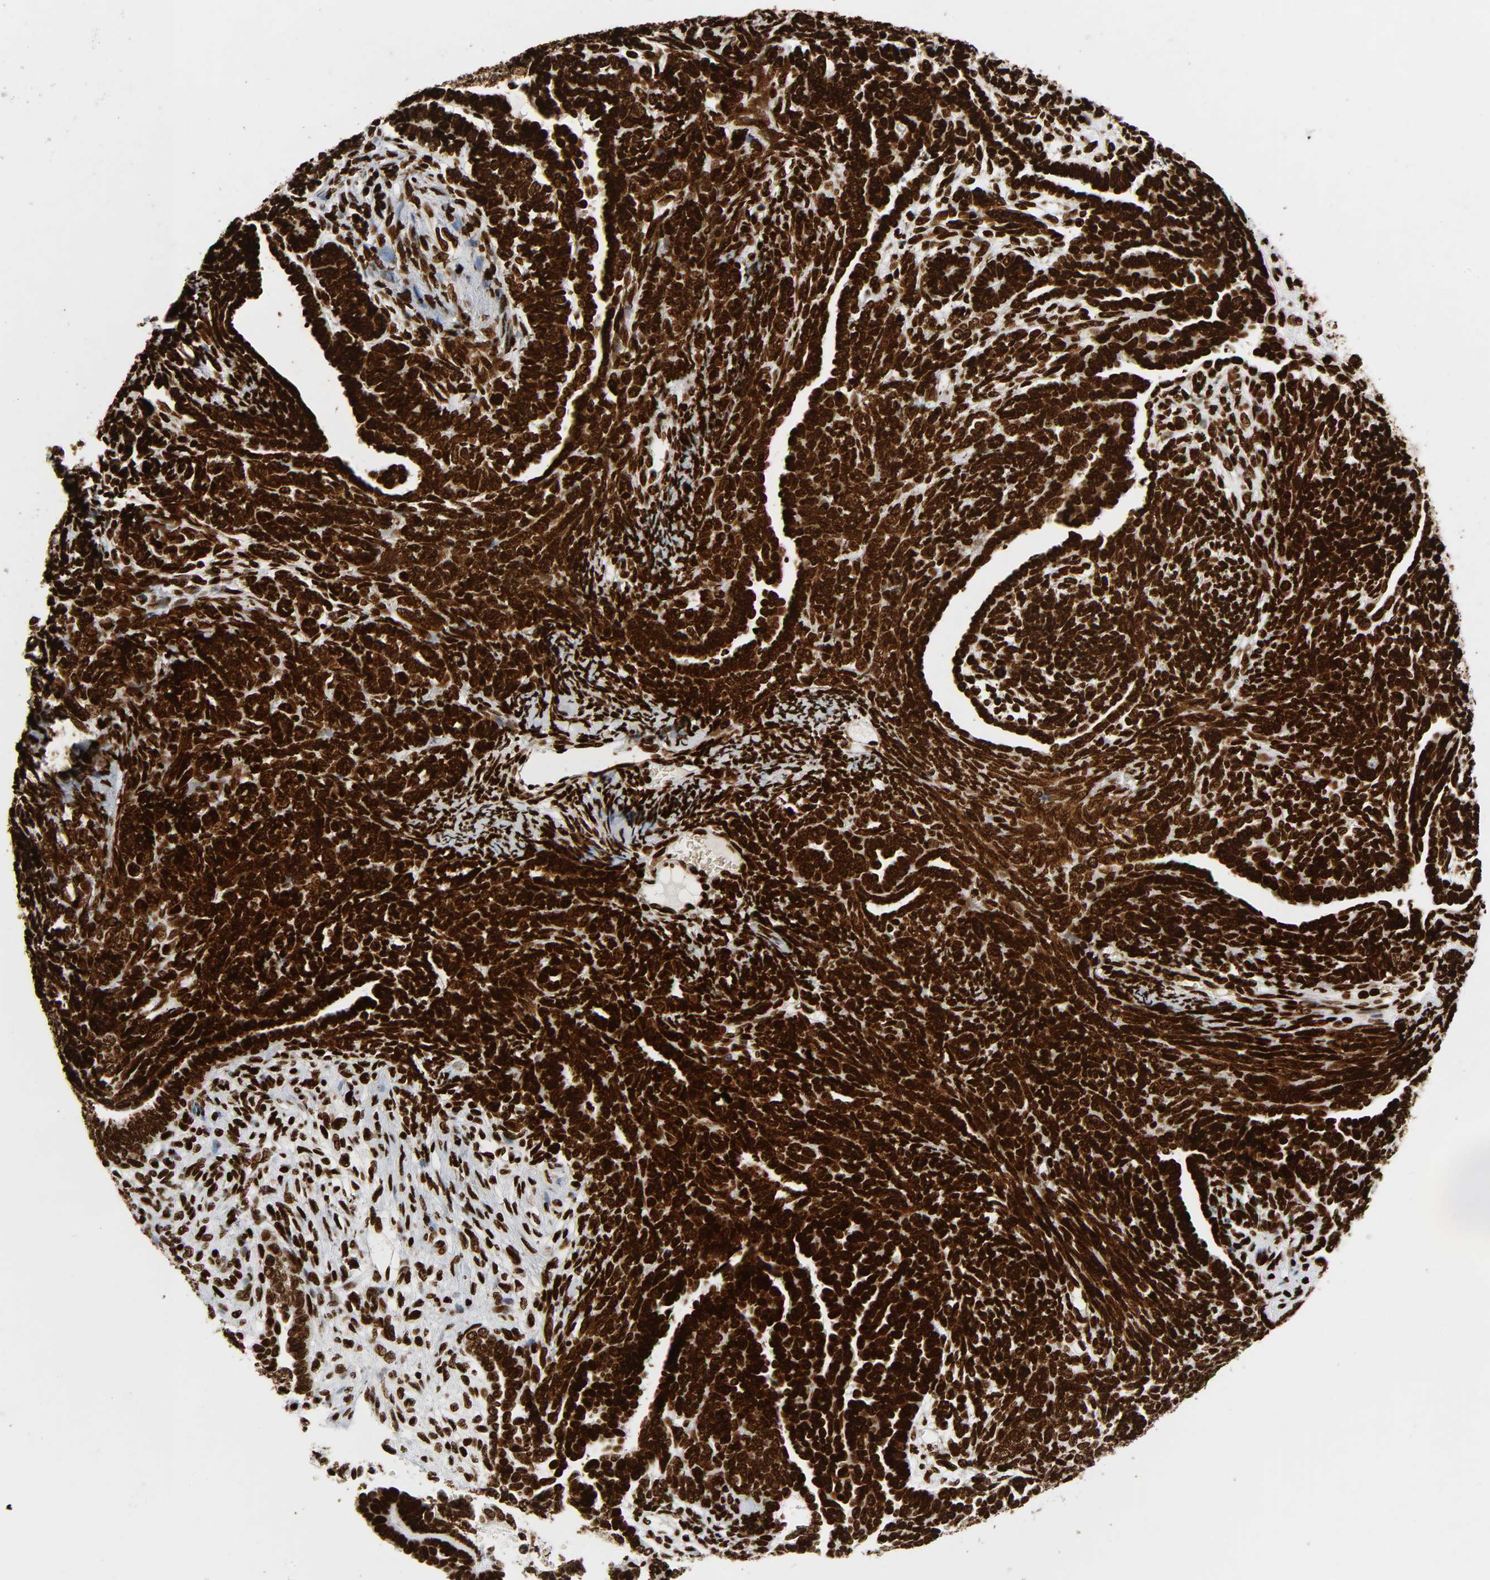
{"staining": {"intensity": "strong", "quantity": ">75%", "location": "nuclear"}, "tissue": "endometrial cancer", "cell_type": "Tumor cells", "image_type": "cancer", "snomed": [{"axis": "morphology", "description": "Neoplasm, malignant, NOS"}, {"axis": "topography", "description": "Endometrium"}], "caption": "A high-resolution photomicrograph shows immunohistochemistry staining of malignant neoplasm (endometrial), which exhibits strong nuclear staining in about >75% of tumor cells. (DAB (3,3'-diaminobenzidine) = brown stain, brightfield microscopy at high magnification).", "gene": "RXRA", "patient": {"sex": "female", "age": 74}}